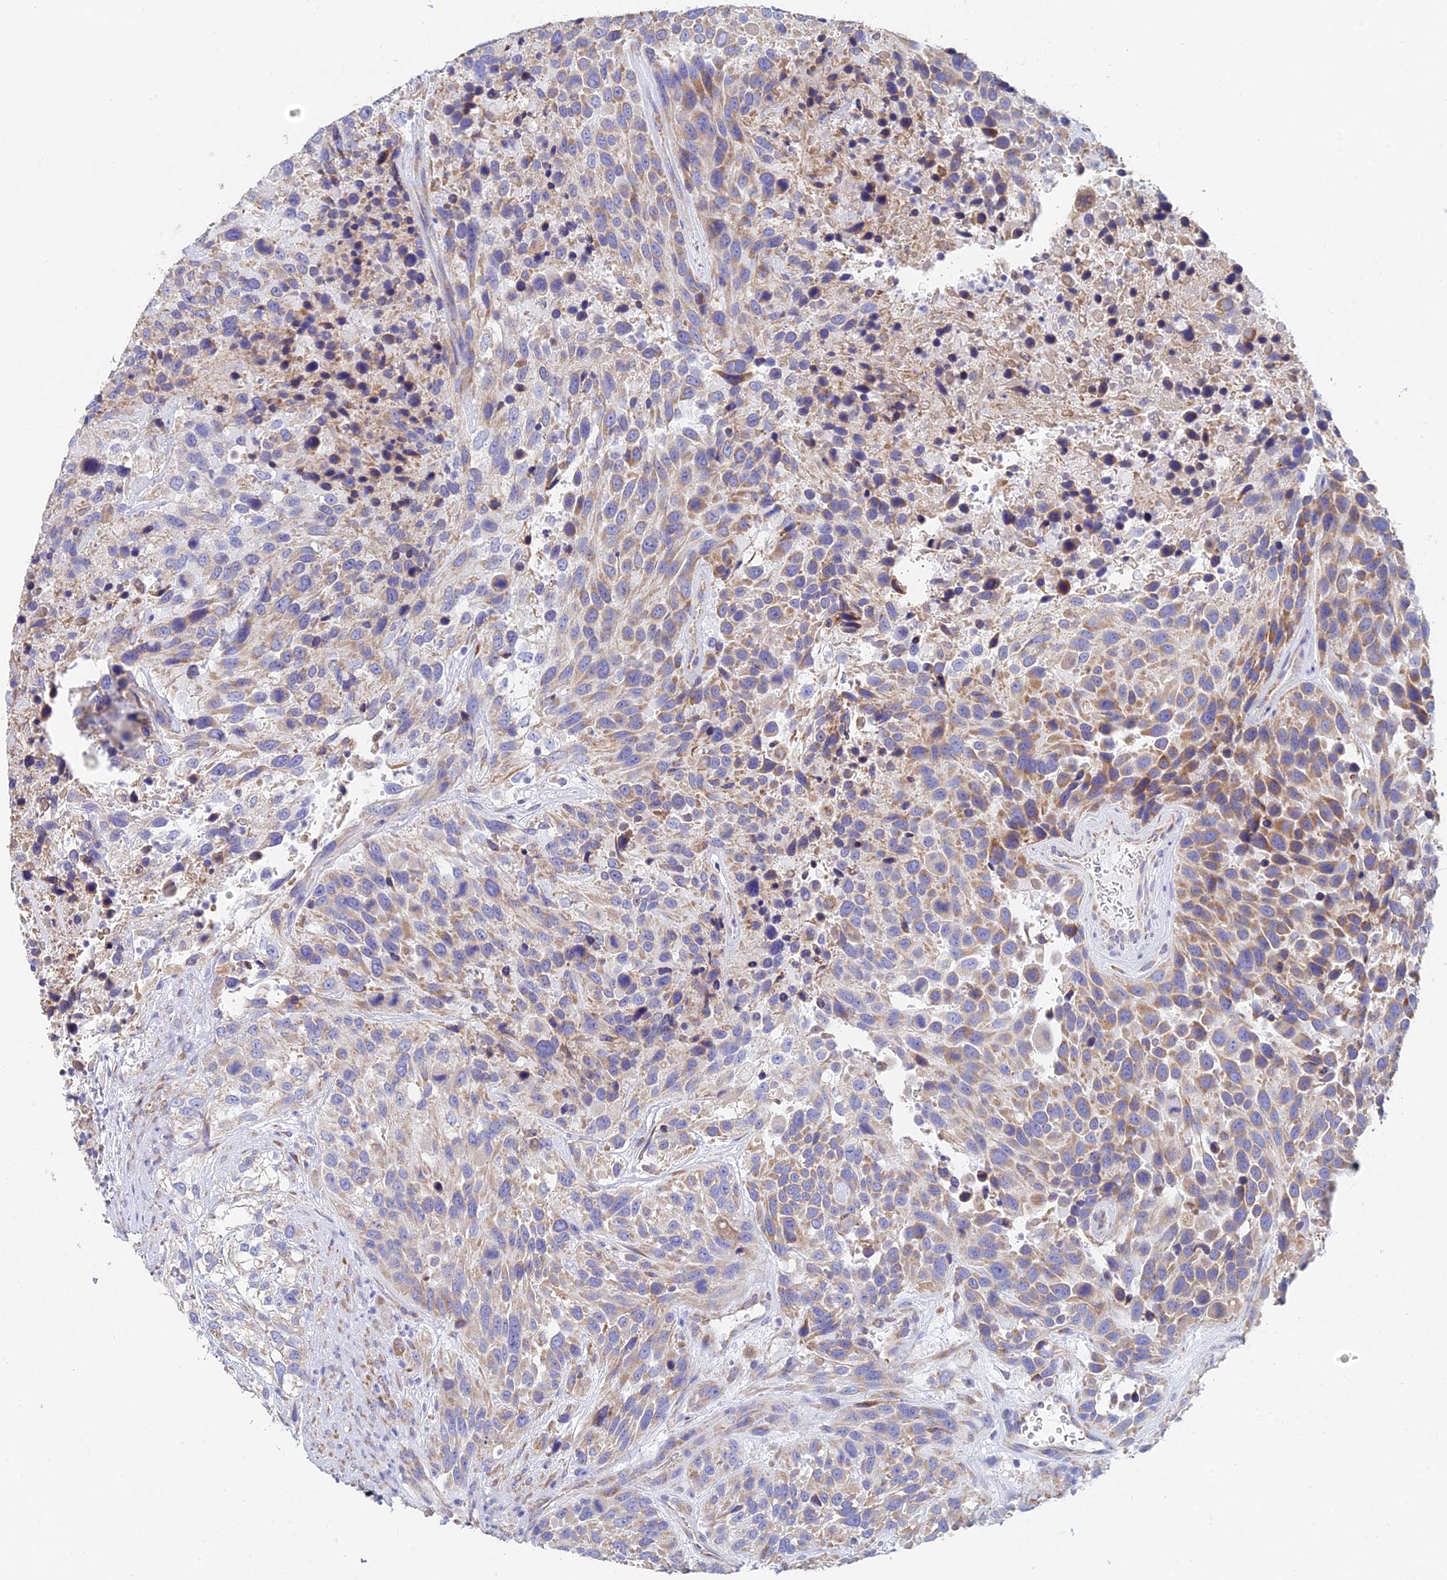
{"staining": {"intensity": "moderate", "quantity": "25%-75%", "location": "cytoplasmic/membranous"}, "tissue": "urothelial cancer", "cell_type": "Tumor cells", "image_type": "cancer", "snomed": [{"axis": "morphology", "description": "Urothelial carcinoma, High grade"}, {"axis": "topography", "description": "Urinary bladder"}], "caption": "Urothelial cancer stained with DAB (3,3'-diaminobenzidine) IHC reveals medium levels of moderate cytoplasmic/membranous positivity in approximately 25%-75% of tumor cells.", "gene": "CRACR2B", "patient": {"sex": "female", "age": 70}}